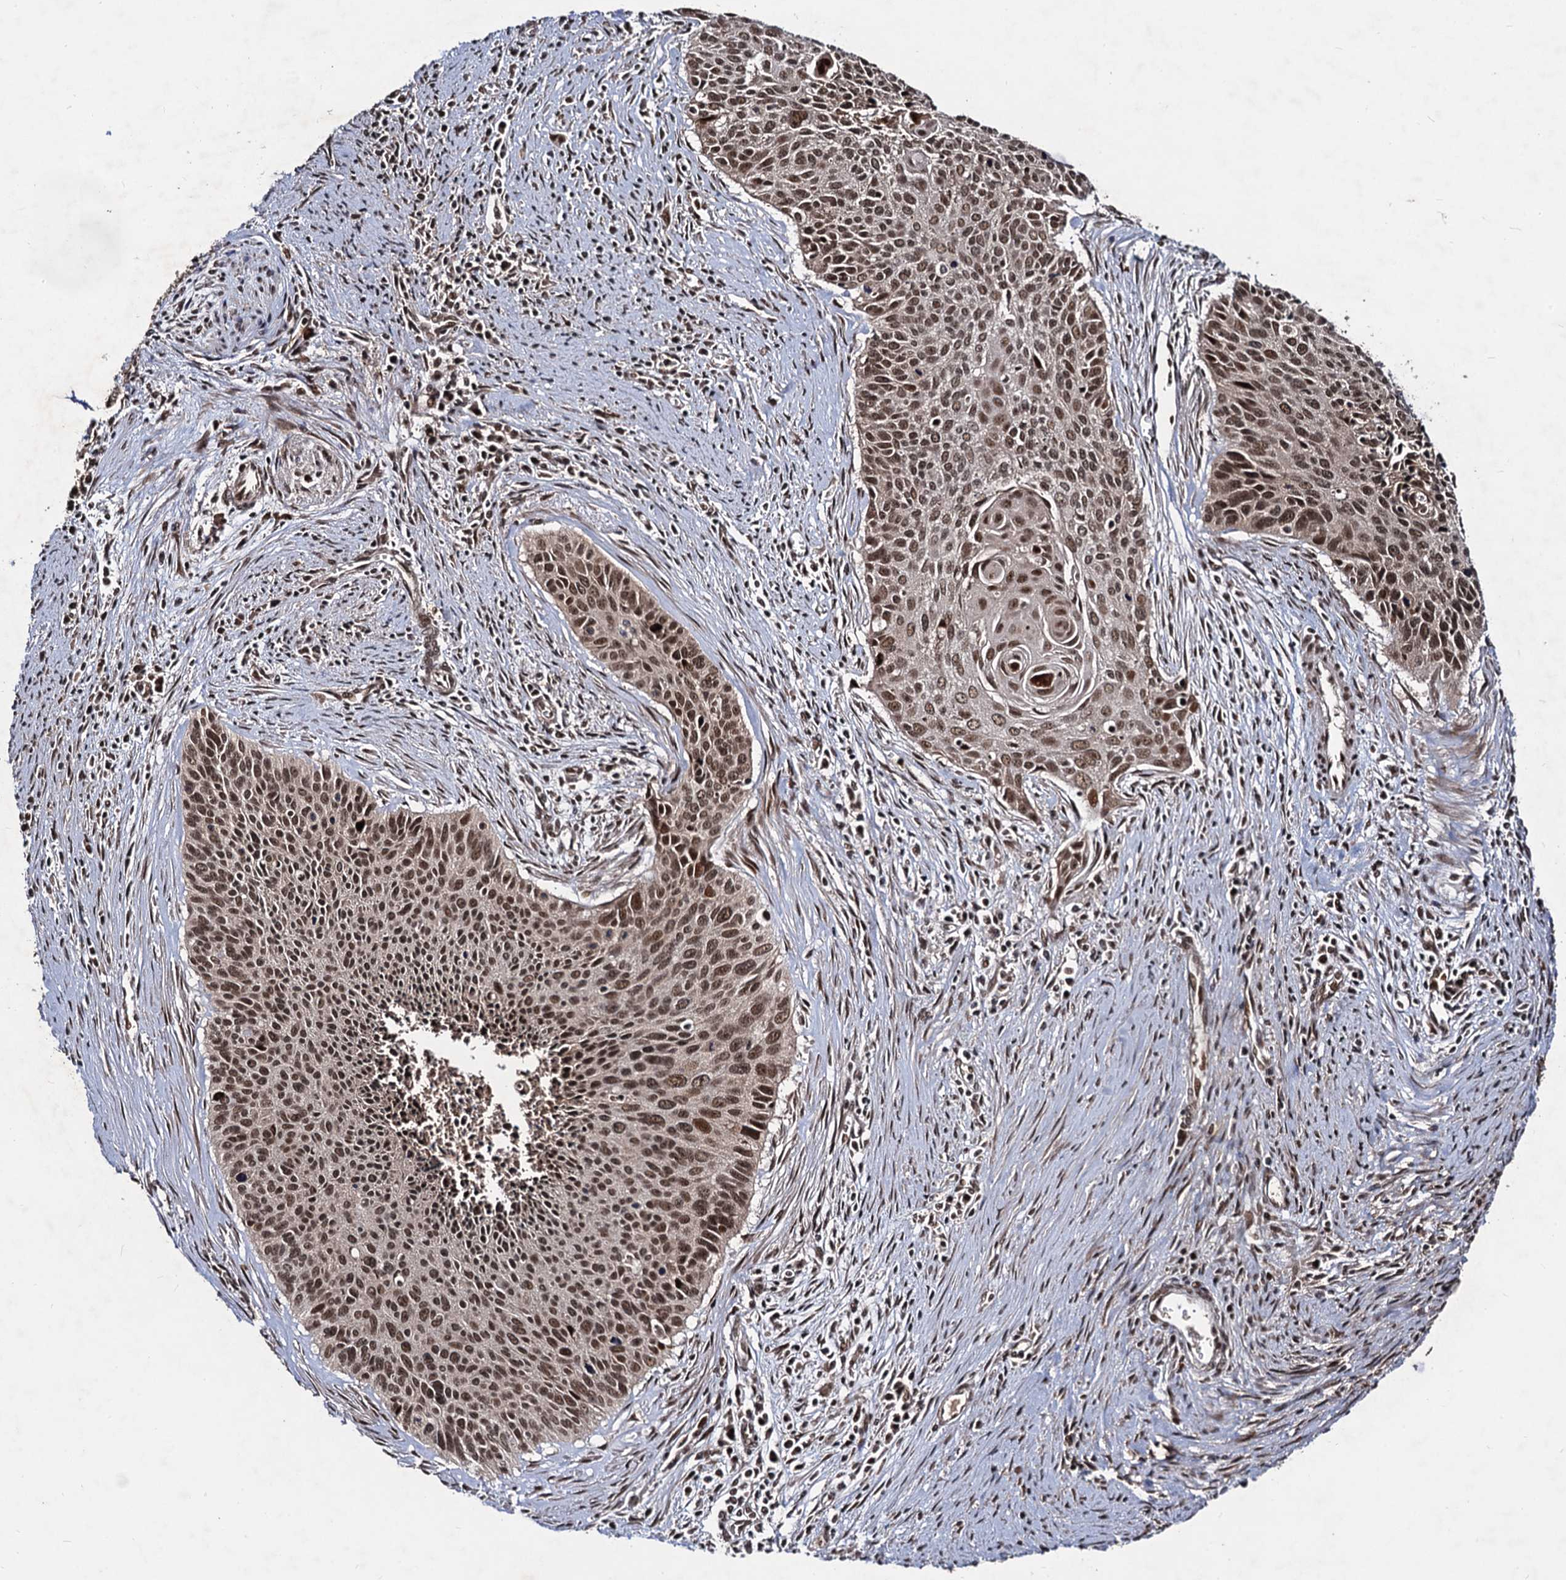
{"staining": {"intensity": "moderate", "quantity": ">75%", "location": "nuclear"}, "tissue": "cervical cancer", "cell_type": "Tumor cells", "image_type": "cancer", "snomed": [{"axis": "morphology", "description": "Squamous cell carcinoma, NOS"}, {"axis": "topography", "description": "Cervix"}], "caption": "Human squamous cell carcinoma (cervical) stained with a brown dye exhibits moderate nuclear positive positivity in about >75% of tumor cells.", "gene": "SFSWAP", "patient": {"sex": "female", "age": 55}}